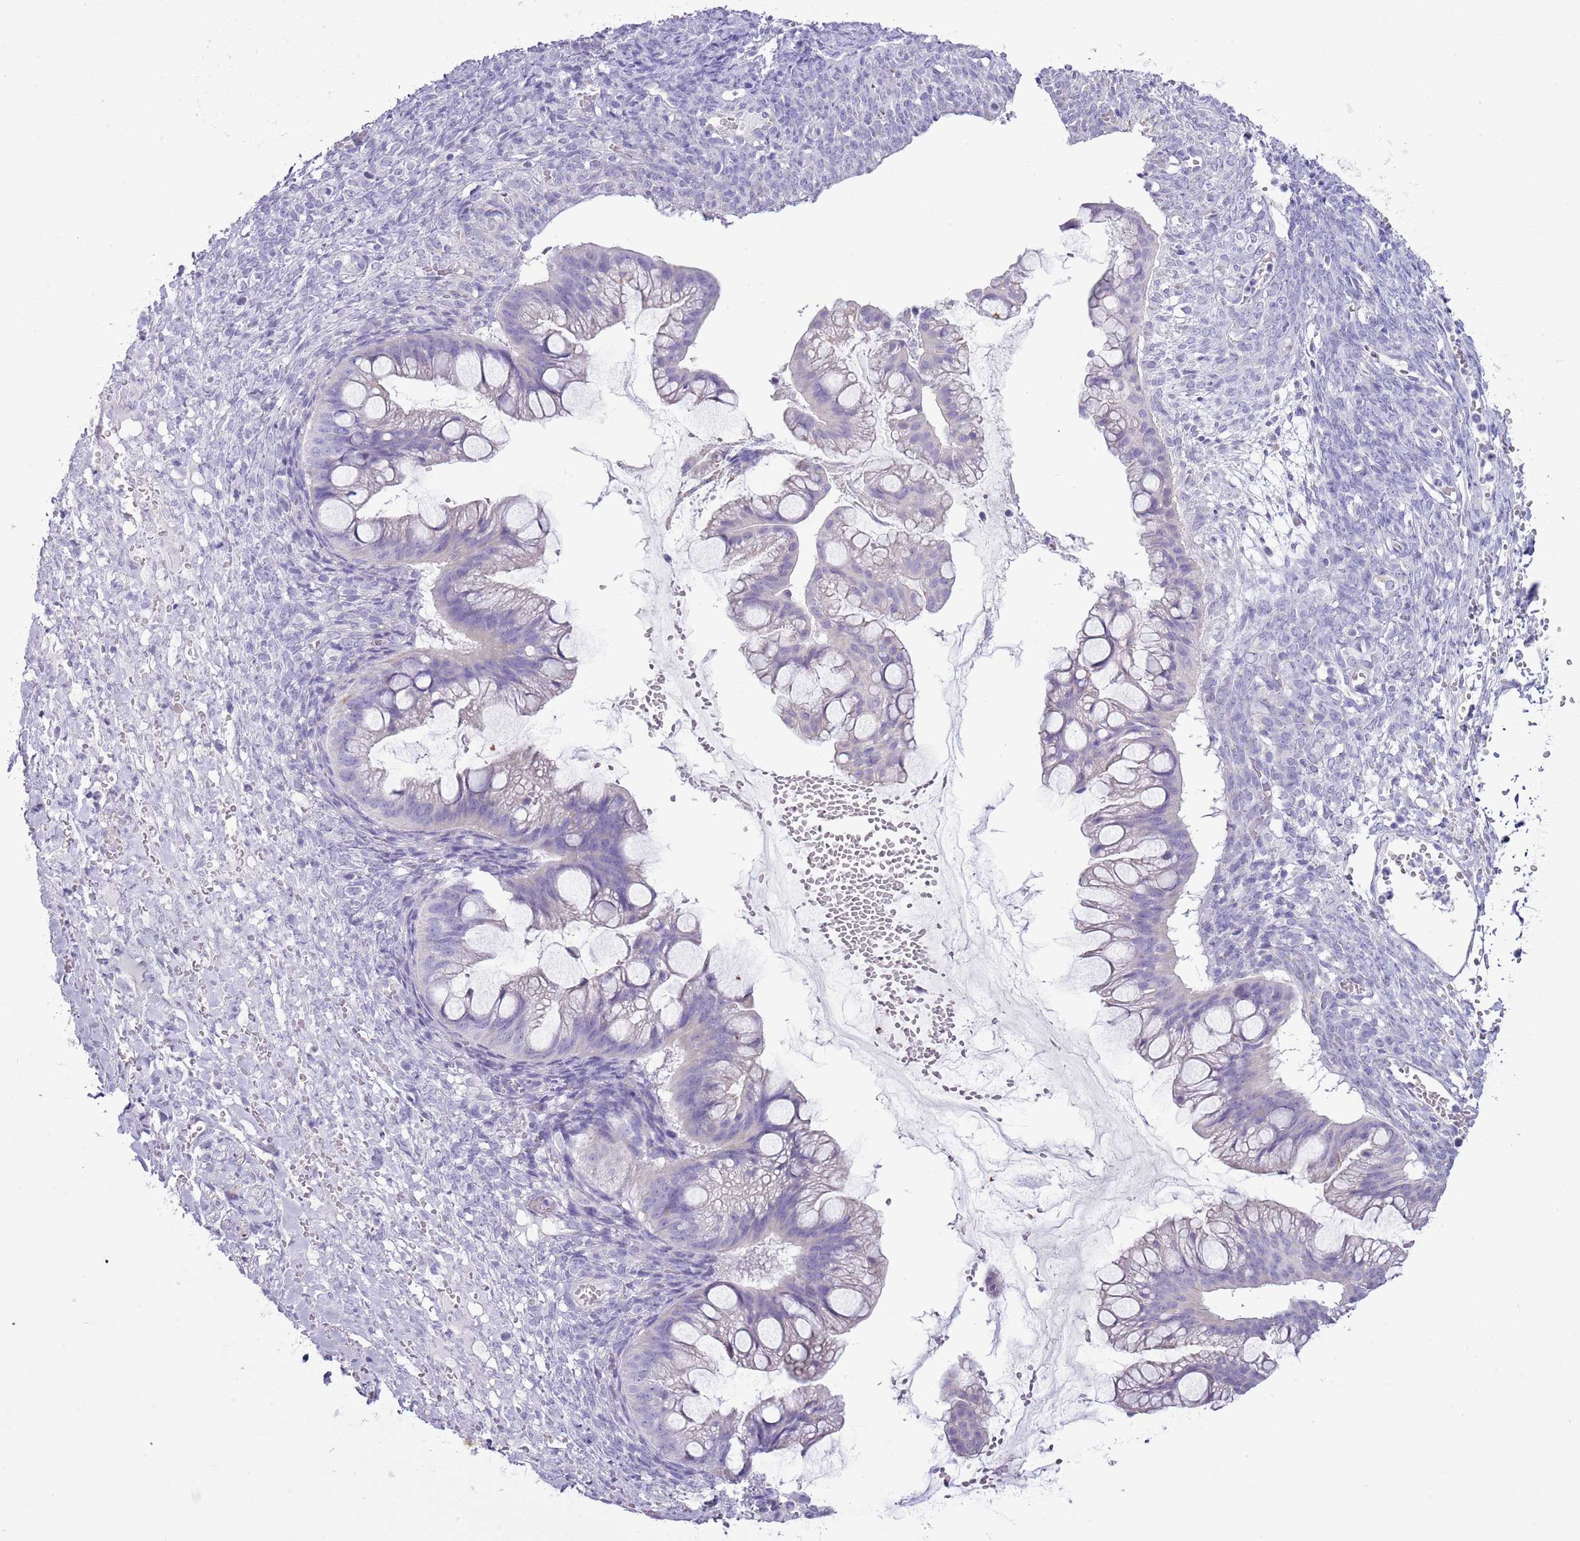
{"staining": {"intensity": "negative", "quantity": "none", "location": "none"}, "tissue": "ovarian cancer", "cell_type": "Tumor cells", "image_type": "cancer", "snomed": [{"axis": "morphology", "description": "Cystadenocarcinoma, mucinous, NOS"}, {"axis": "topography", "description": "Ovary"}], "caption": "High power microscopy photomicrograph of an IHC histopathology image of ovarian cancer (mucinous cystadenocarcinoma), revealing no significant staining in tumor cells.", "gene": "SLC23A1", "patient": {"sex": "female", "age": 73}}